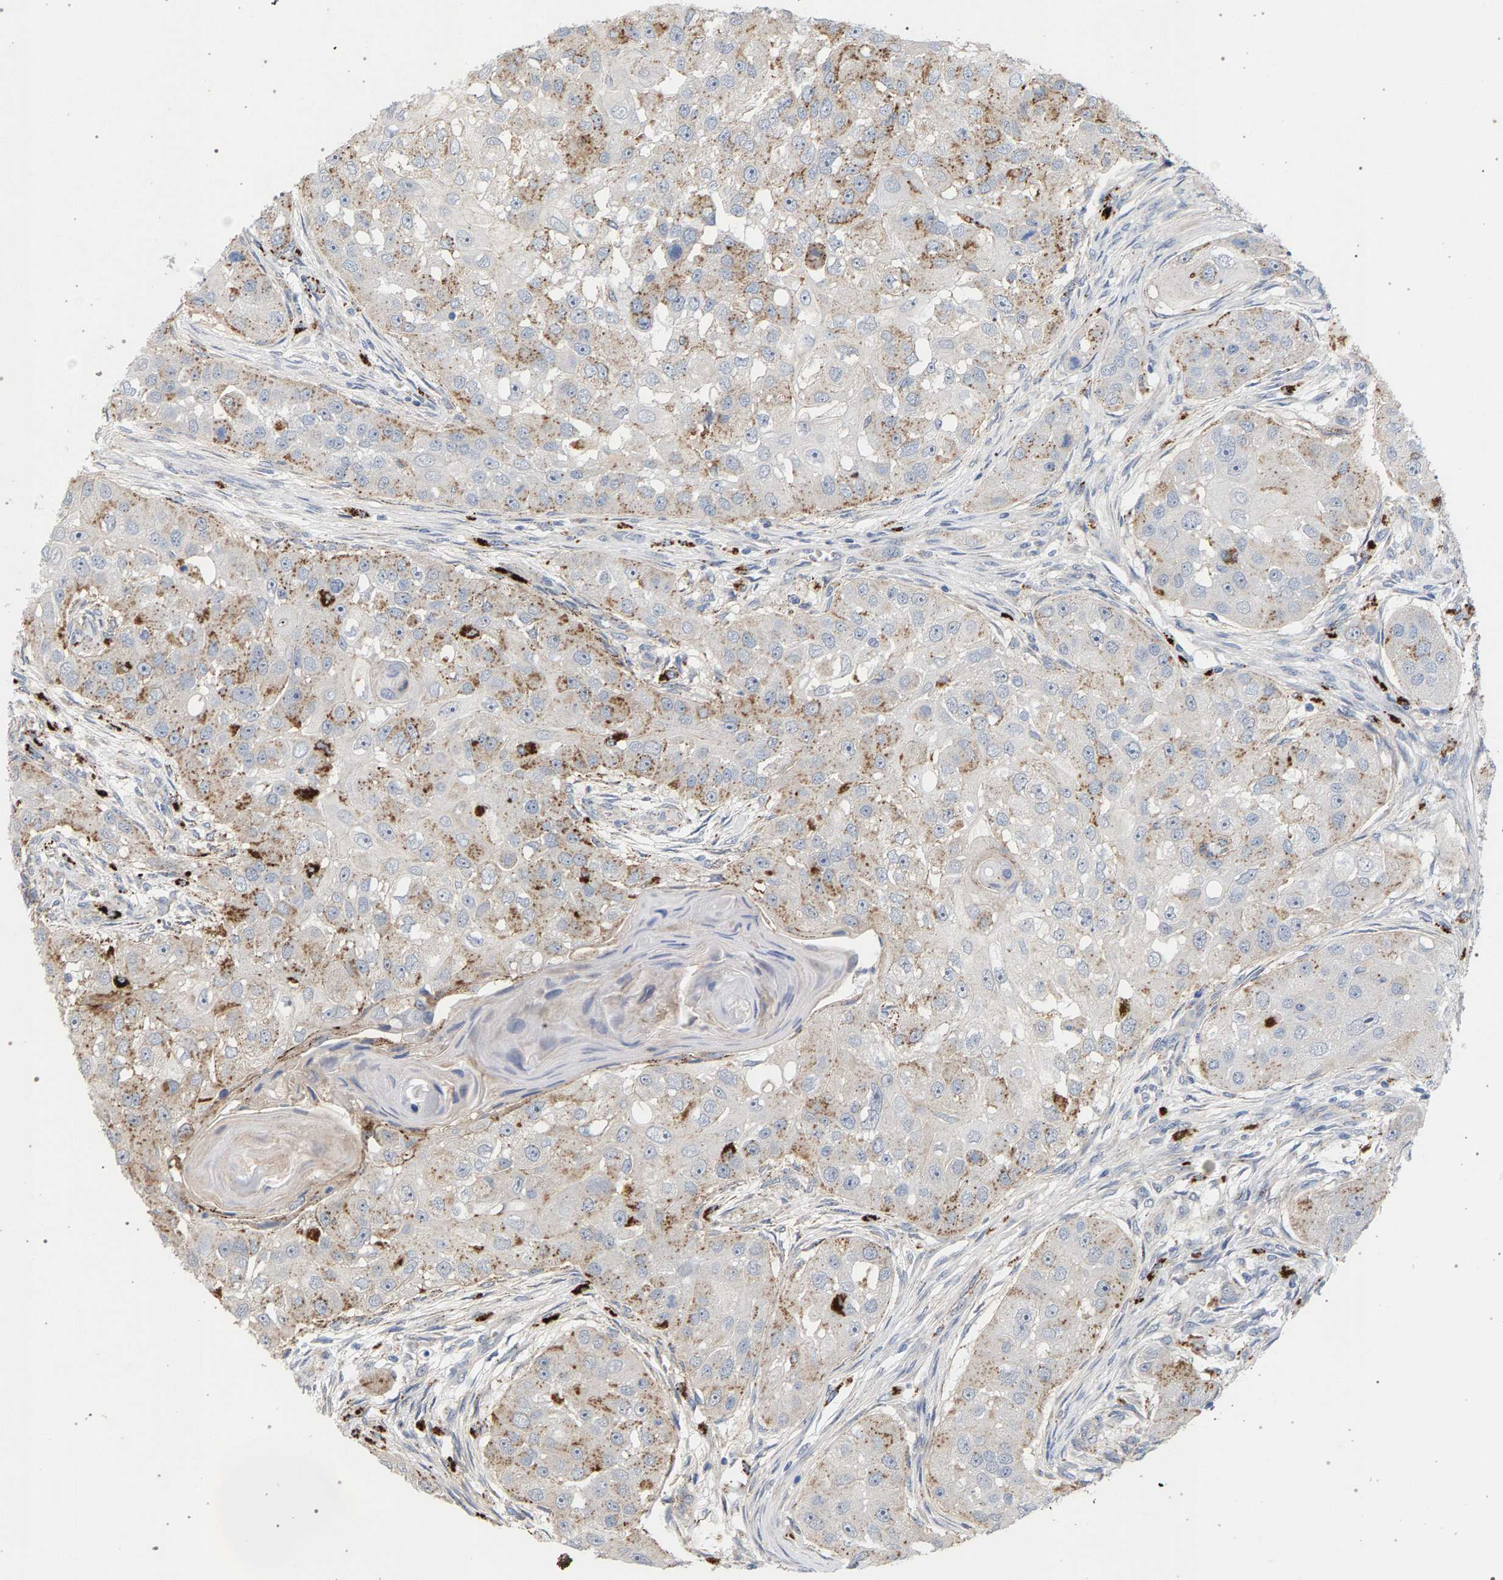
{"staining": {"intensity": "moderate", "quantity": "25%-75%", "location": "cytoplasmic/membranous"}, "tissue": "head and neck cancer", "cell_type": "Tumor cells", "image_type": "cancer", "snomed": [{"axis": "morphology", "description": "Normal tissue, NOS"}, {"axis": "morphology", "description": "Squamous cell carcinoma, NOS"}, {"axis": "topography", "description": "Skeletal muscle"}, {"axis": "topography", "description": "Head-Neck"}], "caption": "The histopathology image reveals immunohistochemical staining of head and neck squamous cell carcinoma. There is moderate cytoplasmic/membranous positivity is appreciated in approximately 25%-75% of tumor cells.", "gene": "MAMDC2", "patient": {"sex": "male", "age": 51}}